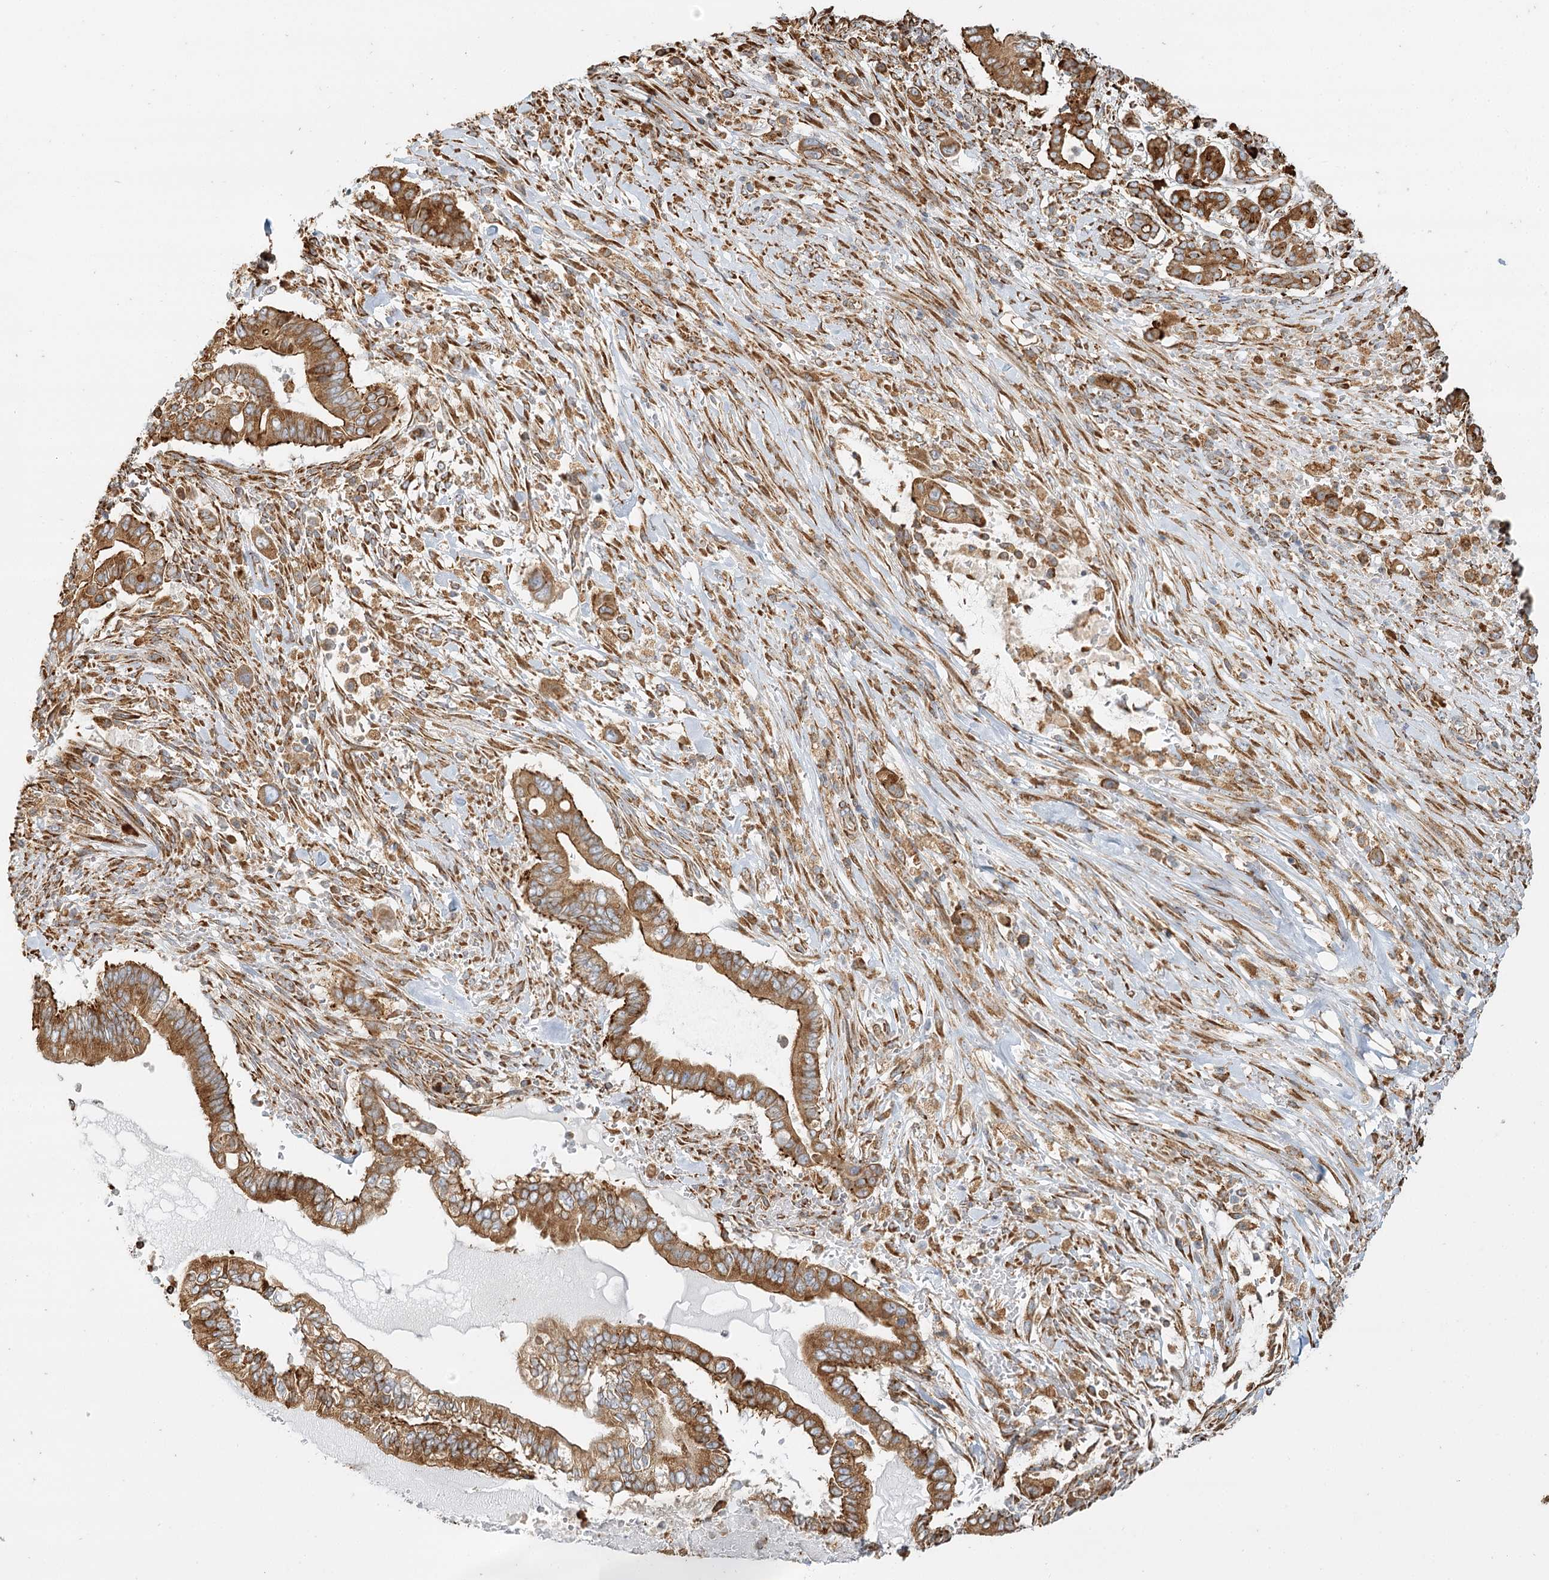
{"staining": {"intensity": "strong", "quantity": ">75%", "location": "cytoplasmic/membranous"}, "tissue": "pancreatic cancer", "cell_type": "Tumor cells", "image_type": "cancer", "snomed": [{"axis": "morphology", "description": "Adenocarcinoma, NOS"}, {"axis": "topography", "description": "Pancreas"}], "caption": "DAB immunohistochemical staining of human adenocarcinoma (pancreatic) demonstrates strong cytoplasmic/membranous protein staining in approximately >75% of tumor cells.", "gene": "TAS1R1", "patient": {"sex": "male", "age": 68}}